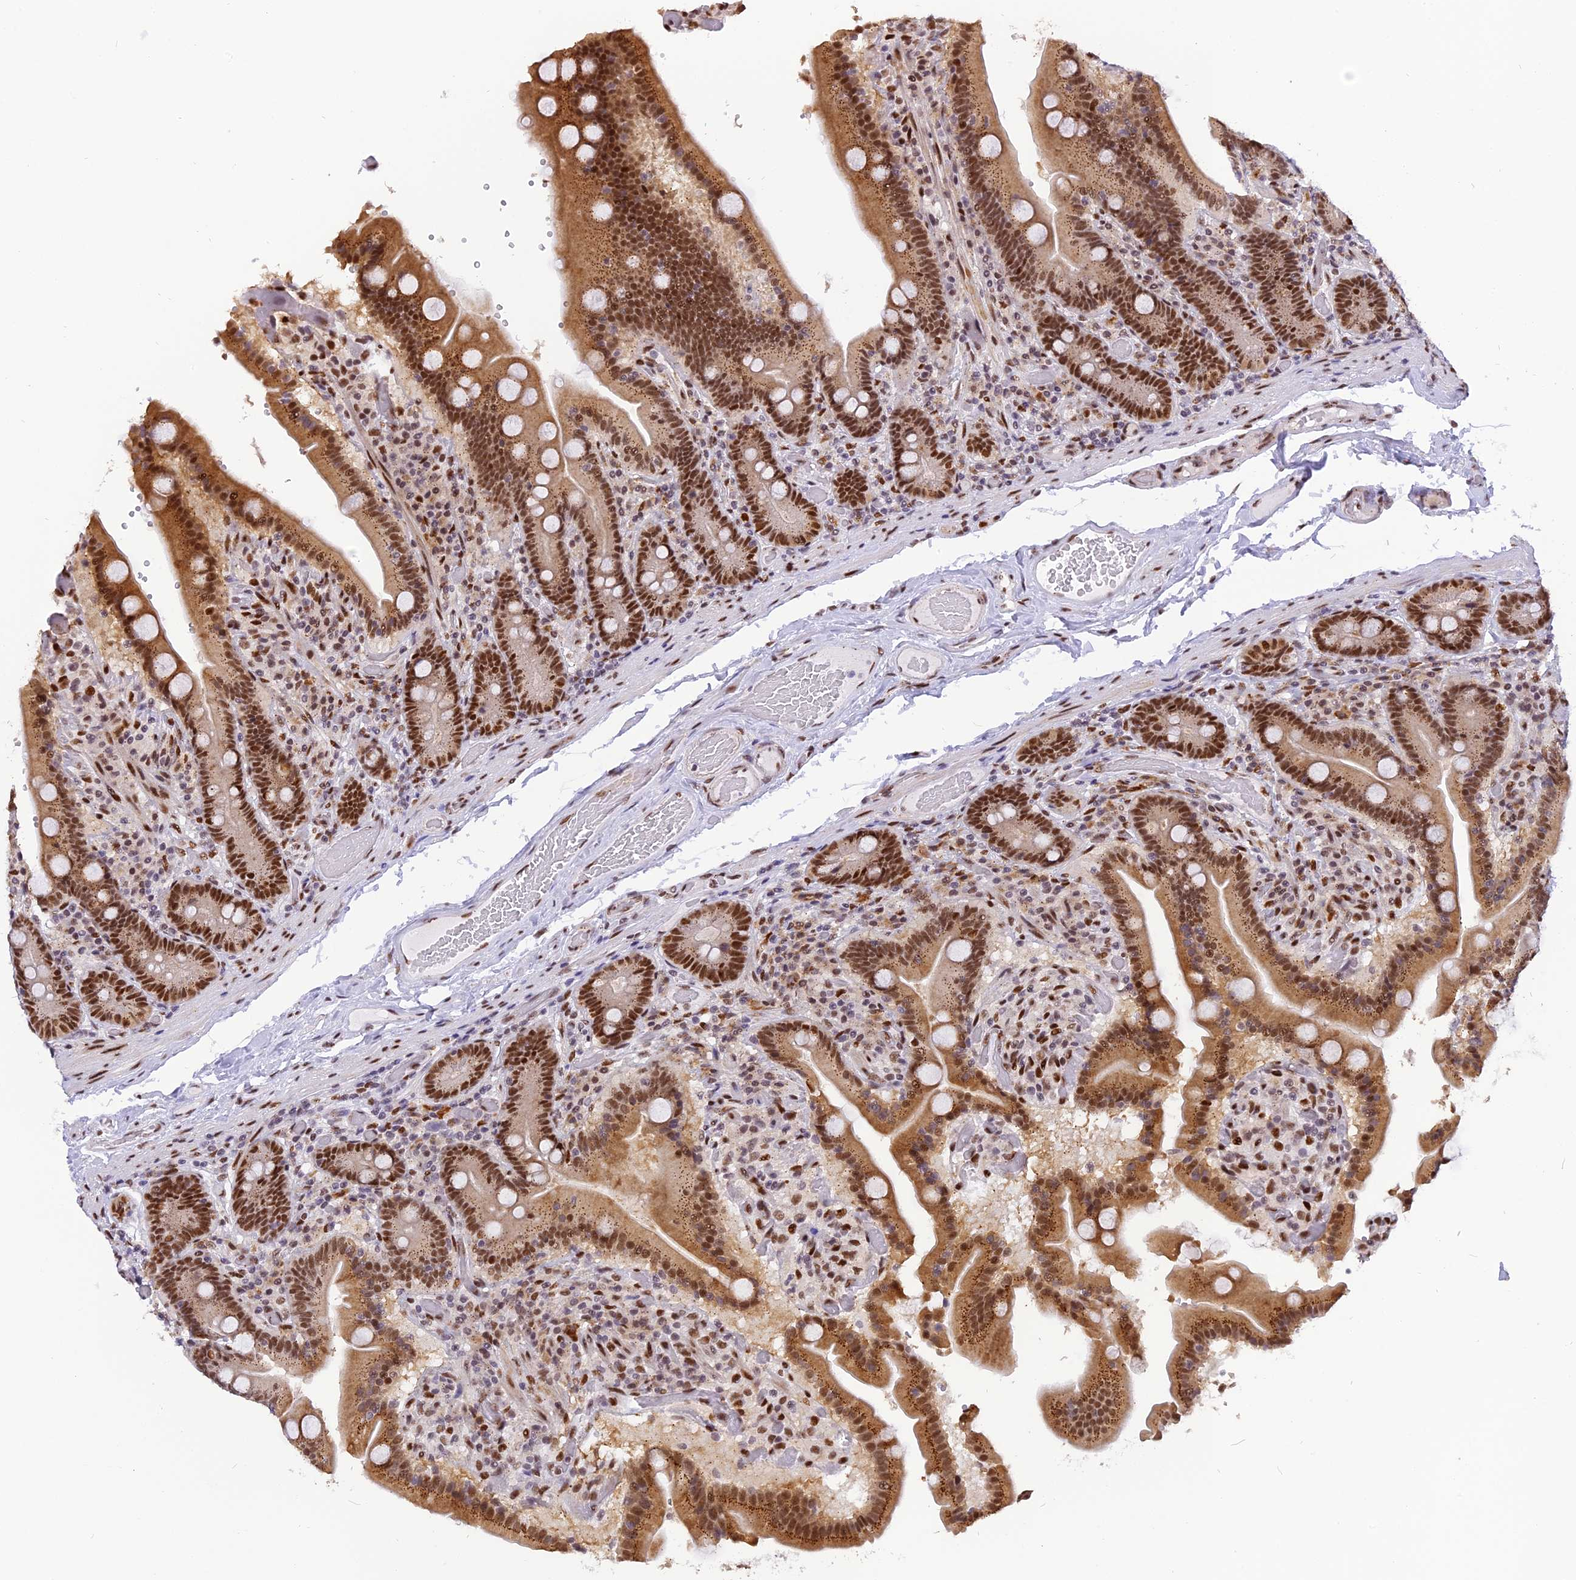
{"staining": {"intensity": "strong", "quantity": ">75%", "location": "nuclear"}, "tissue": "duodenum", "cell_type": "Glandular cells", "image_type": "normal", "snomed": [{"axis": "morphology", "description": "Normal tissue, NOS"}, {"axis": "topography", "description": "Duodenum"}], "caption": "Unremarkable duodenum displays strong nuclear expression in about >75% of glandular cells.", "gene": "IRF2BP1", "patient": {"sex": "female", "age": 62}}